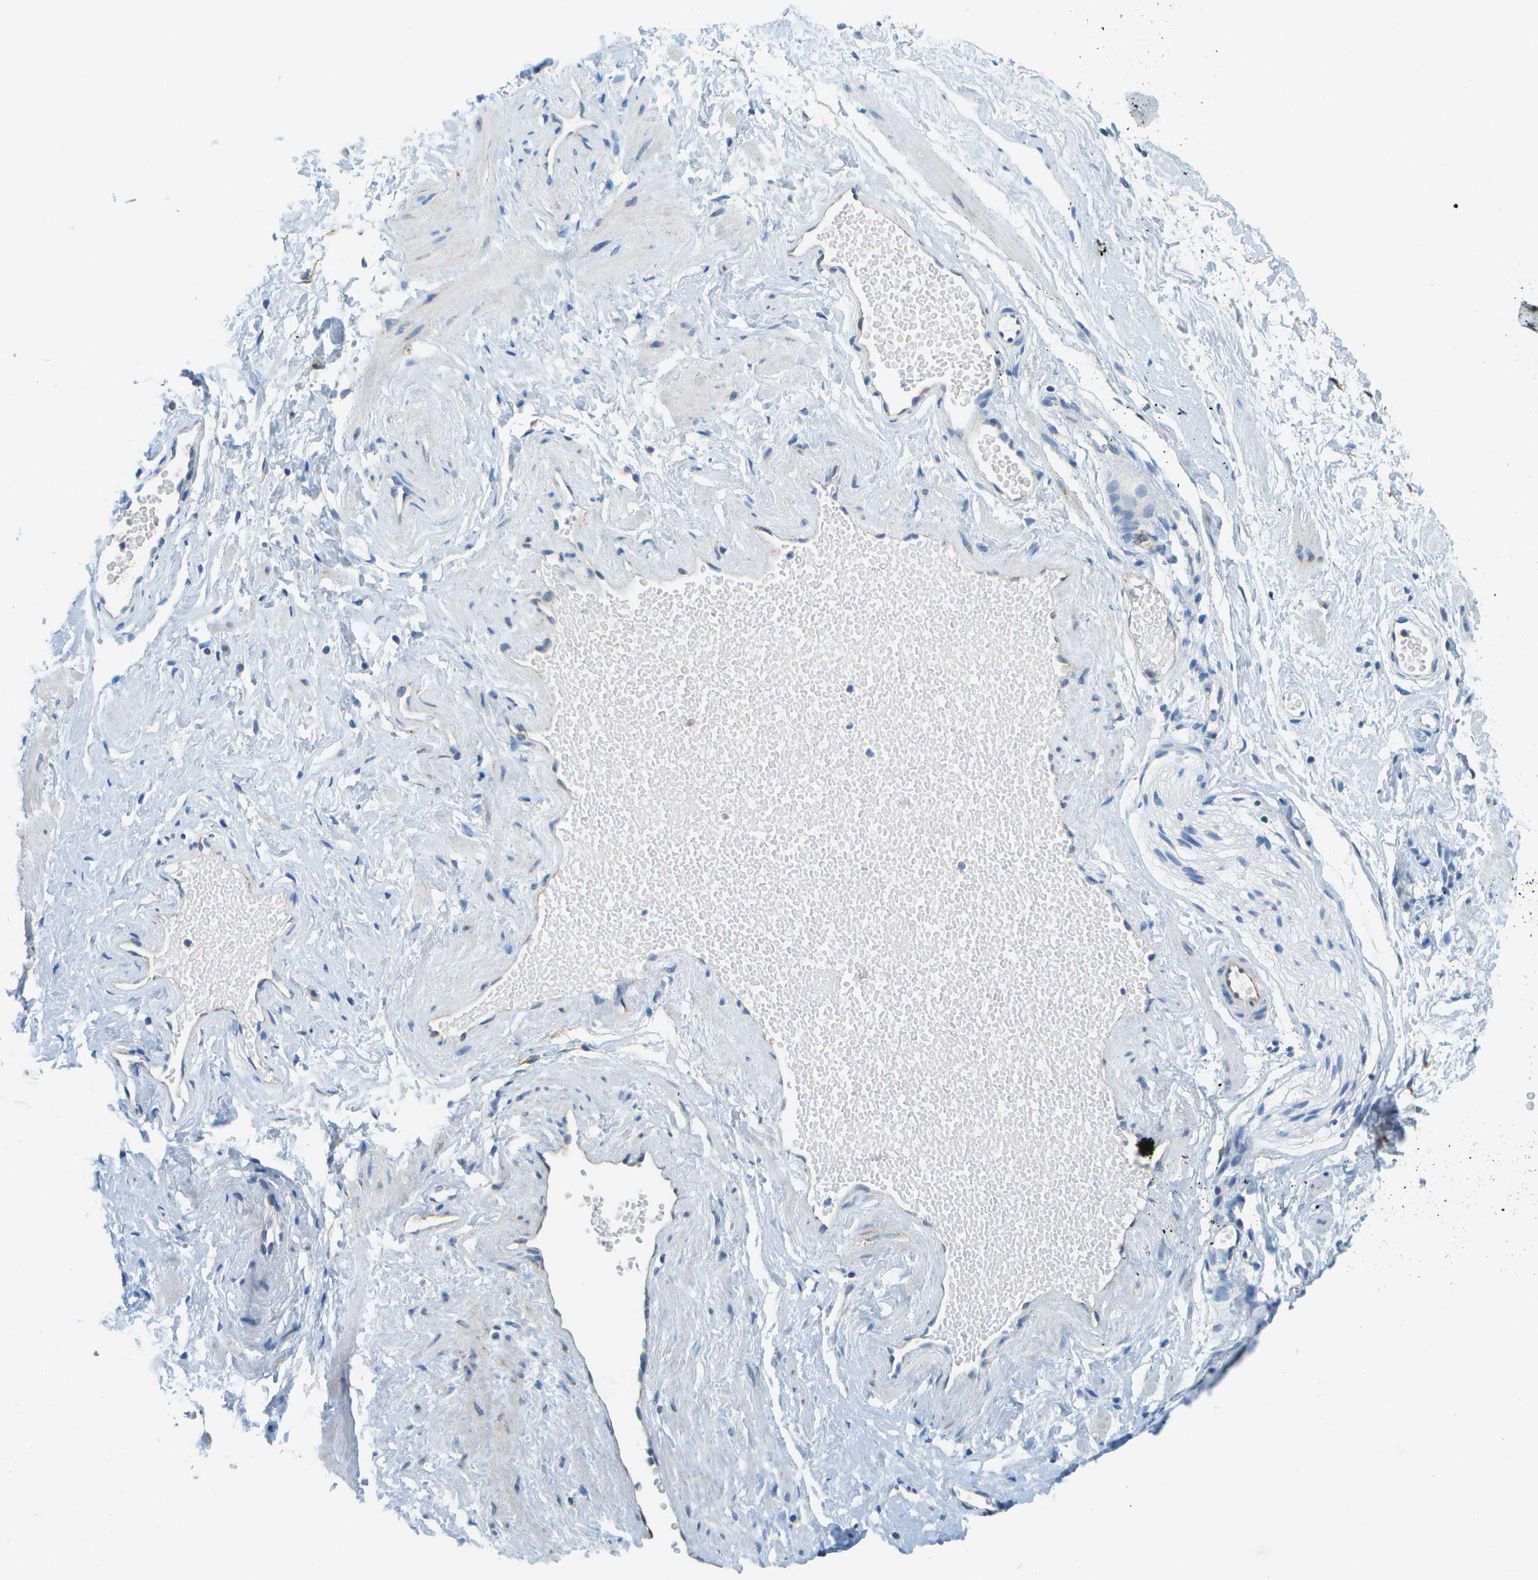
{"staining": {"intensity": "negative", "quantity": "none", "location": "none"}, "tissue": "adipose tissue", "cell_type": "Adipocytes", "image_type": "normal", "snomed": [{"axis": "morphology", "description": "Normal tissue, NOS"}, {"axis": "topography", "description": "Soft tissue"}, {"axis": "topography", "description": "Vascular tissue"}], "caption": "Immunohistochemistry photomicrograph of unremarkable human adipose tissue stained for a protein (brown), which displays no positivity in adipocytes. Brightfield microscopy of immunohistochemistry (IHC) stained with DAB (brown) and hematoxylin (blue), captured at high magnification.", "gene": "PTGIS", "patient": {"sex": "female", "age": 35}}